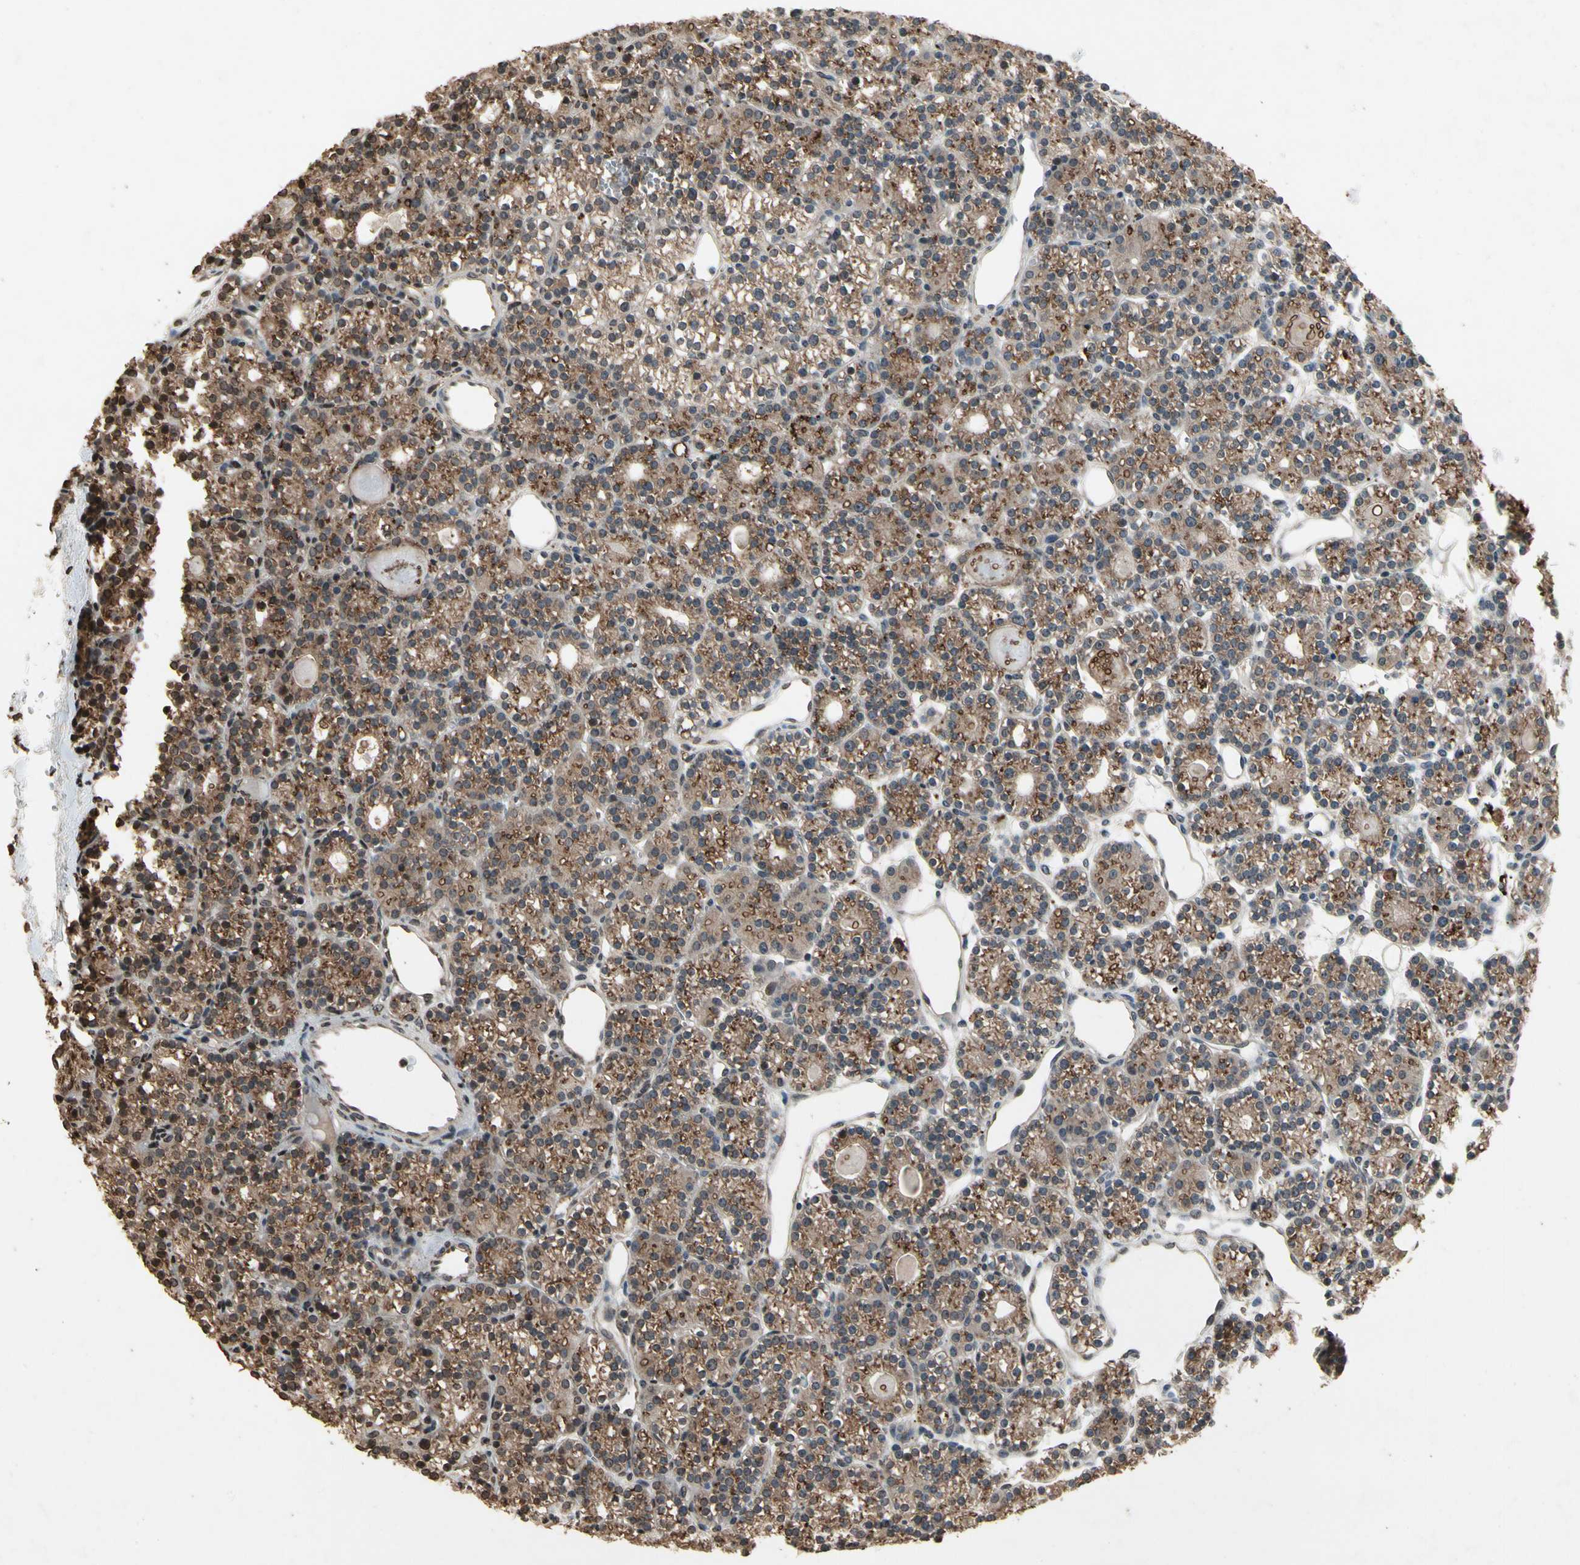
{"staining": {"intensity": "moderate", "quantity": ">75%", "location": "cytoplasmic/membranous"}, "tissue": "parathyroid gland", "cell_type": "Glandular cells", "image_type": "normal", "snomed": [{"axis": "morphology", "description": "Normal tissue, NOS"}, {"axis": "topography", "description": "Parathyroid gland"}], "caption": "Glandular cells exhibit medium levels of moderate cytoplasmic/membranous expression in about >75% of cells in normal human parathyroid gland. (IHC, brightfield microscopy, high magnification).", "gene": "DPY19L3", "patient": {"sex": "female", "age": 64}}